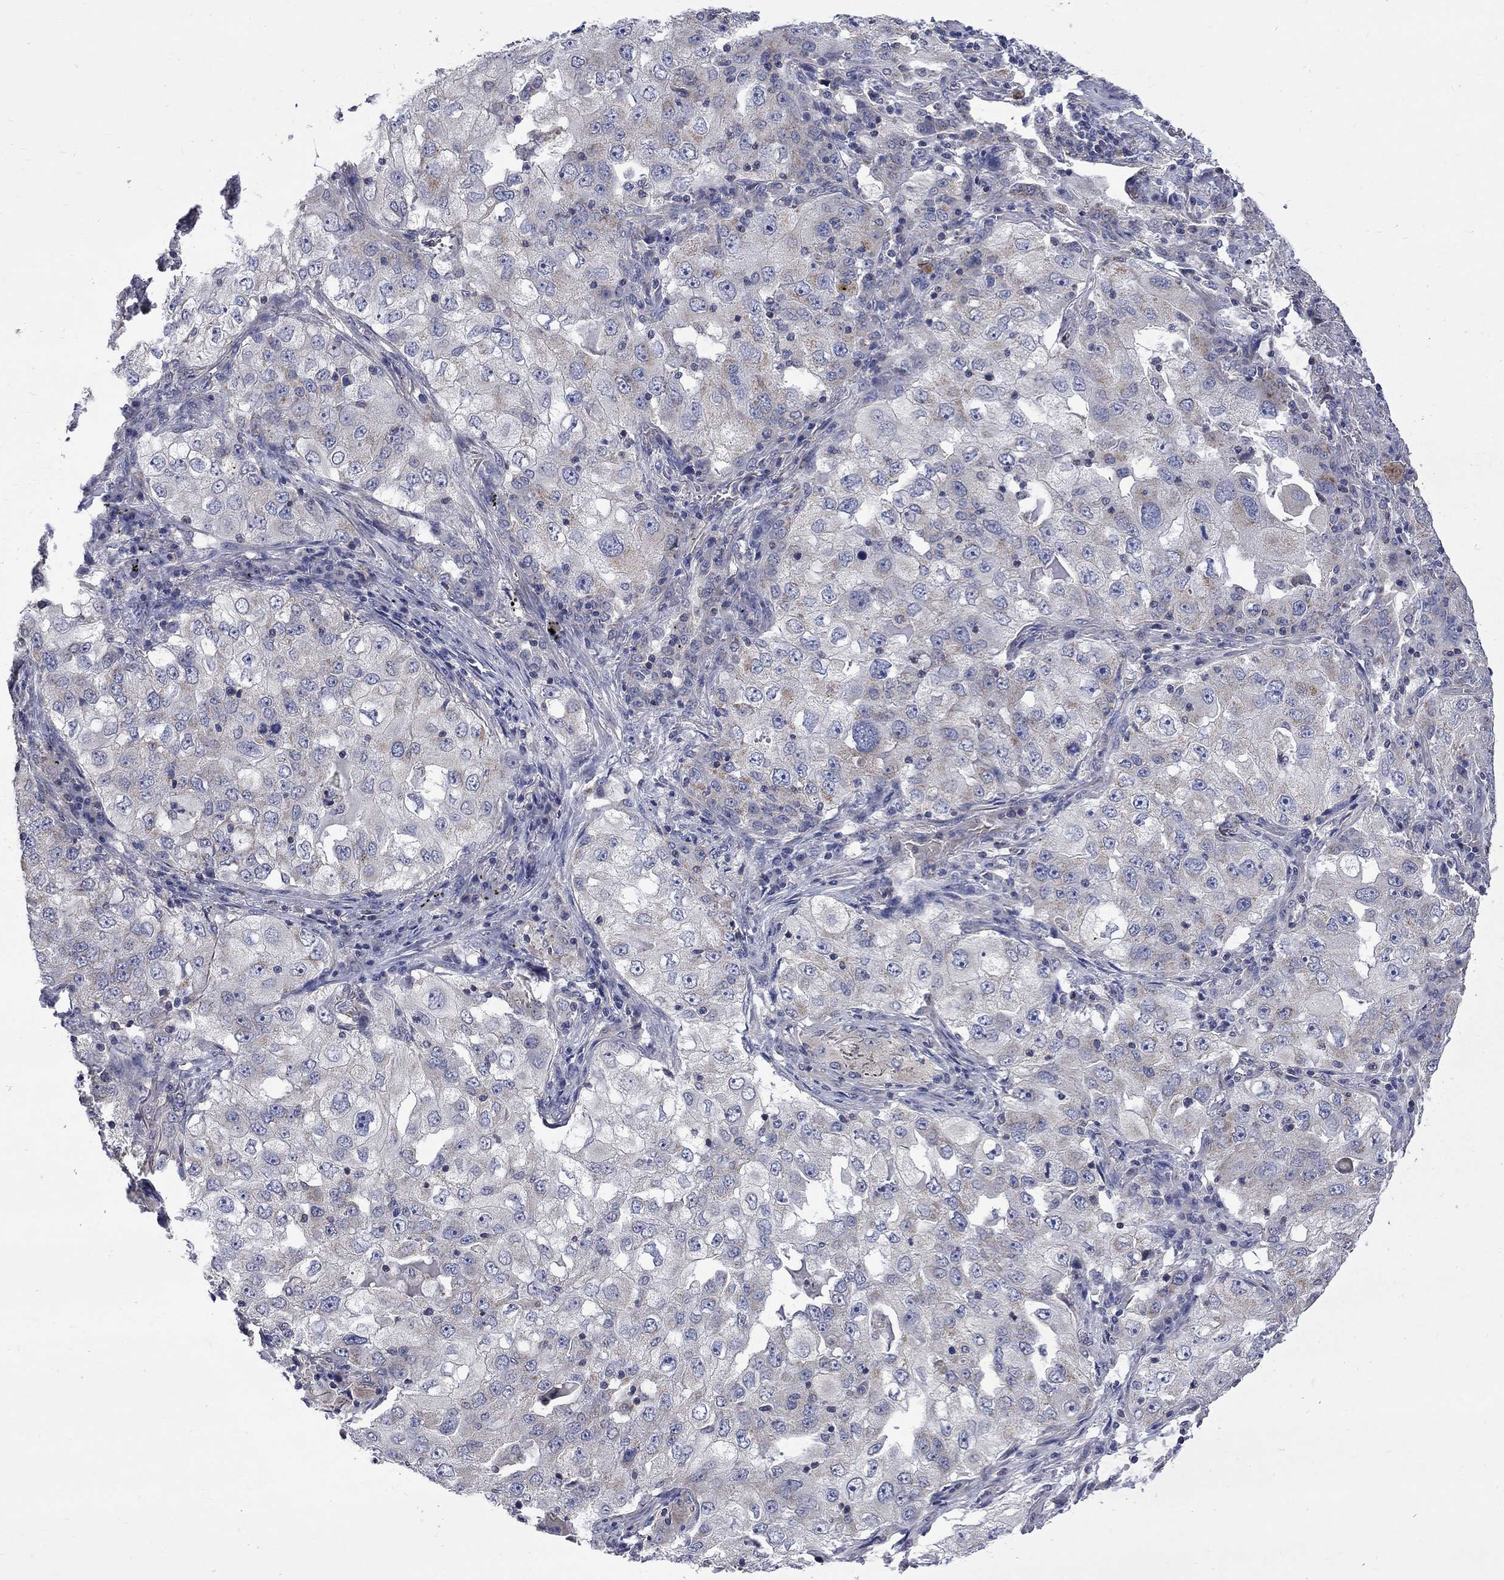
{"staining": {"intensity": "moderate", "quantity": "<25%", "location": "cytoplasmic/membranous"}, "tissue": "lung cancer", "cell_type": "Tumor cells", "image_type": "cancer", "snomed": [{"axis": "morphology", "description": "Adenocarcinoma, NOS"}, {"axis": "topography", "description": "Lung"}], "caption": "Lung cancer (adenocarcinoma) was stained to show a protein in brown. There is low levels of moderate cytoplasmic/membranous positivity in approximately <25% of tumor cells. Using DAB (3,3'-diaminobenzidine) (brown) and hematoxylin (blue) stains, captured at high magnification using brightfield microscopy.", "gene": "HSPA12A", "patient": {"sex": "female", "age": 61}}